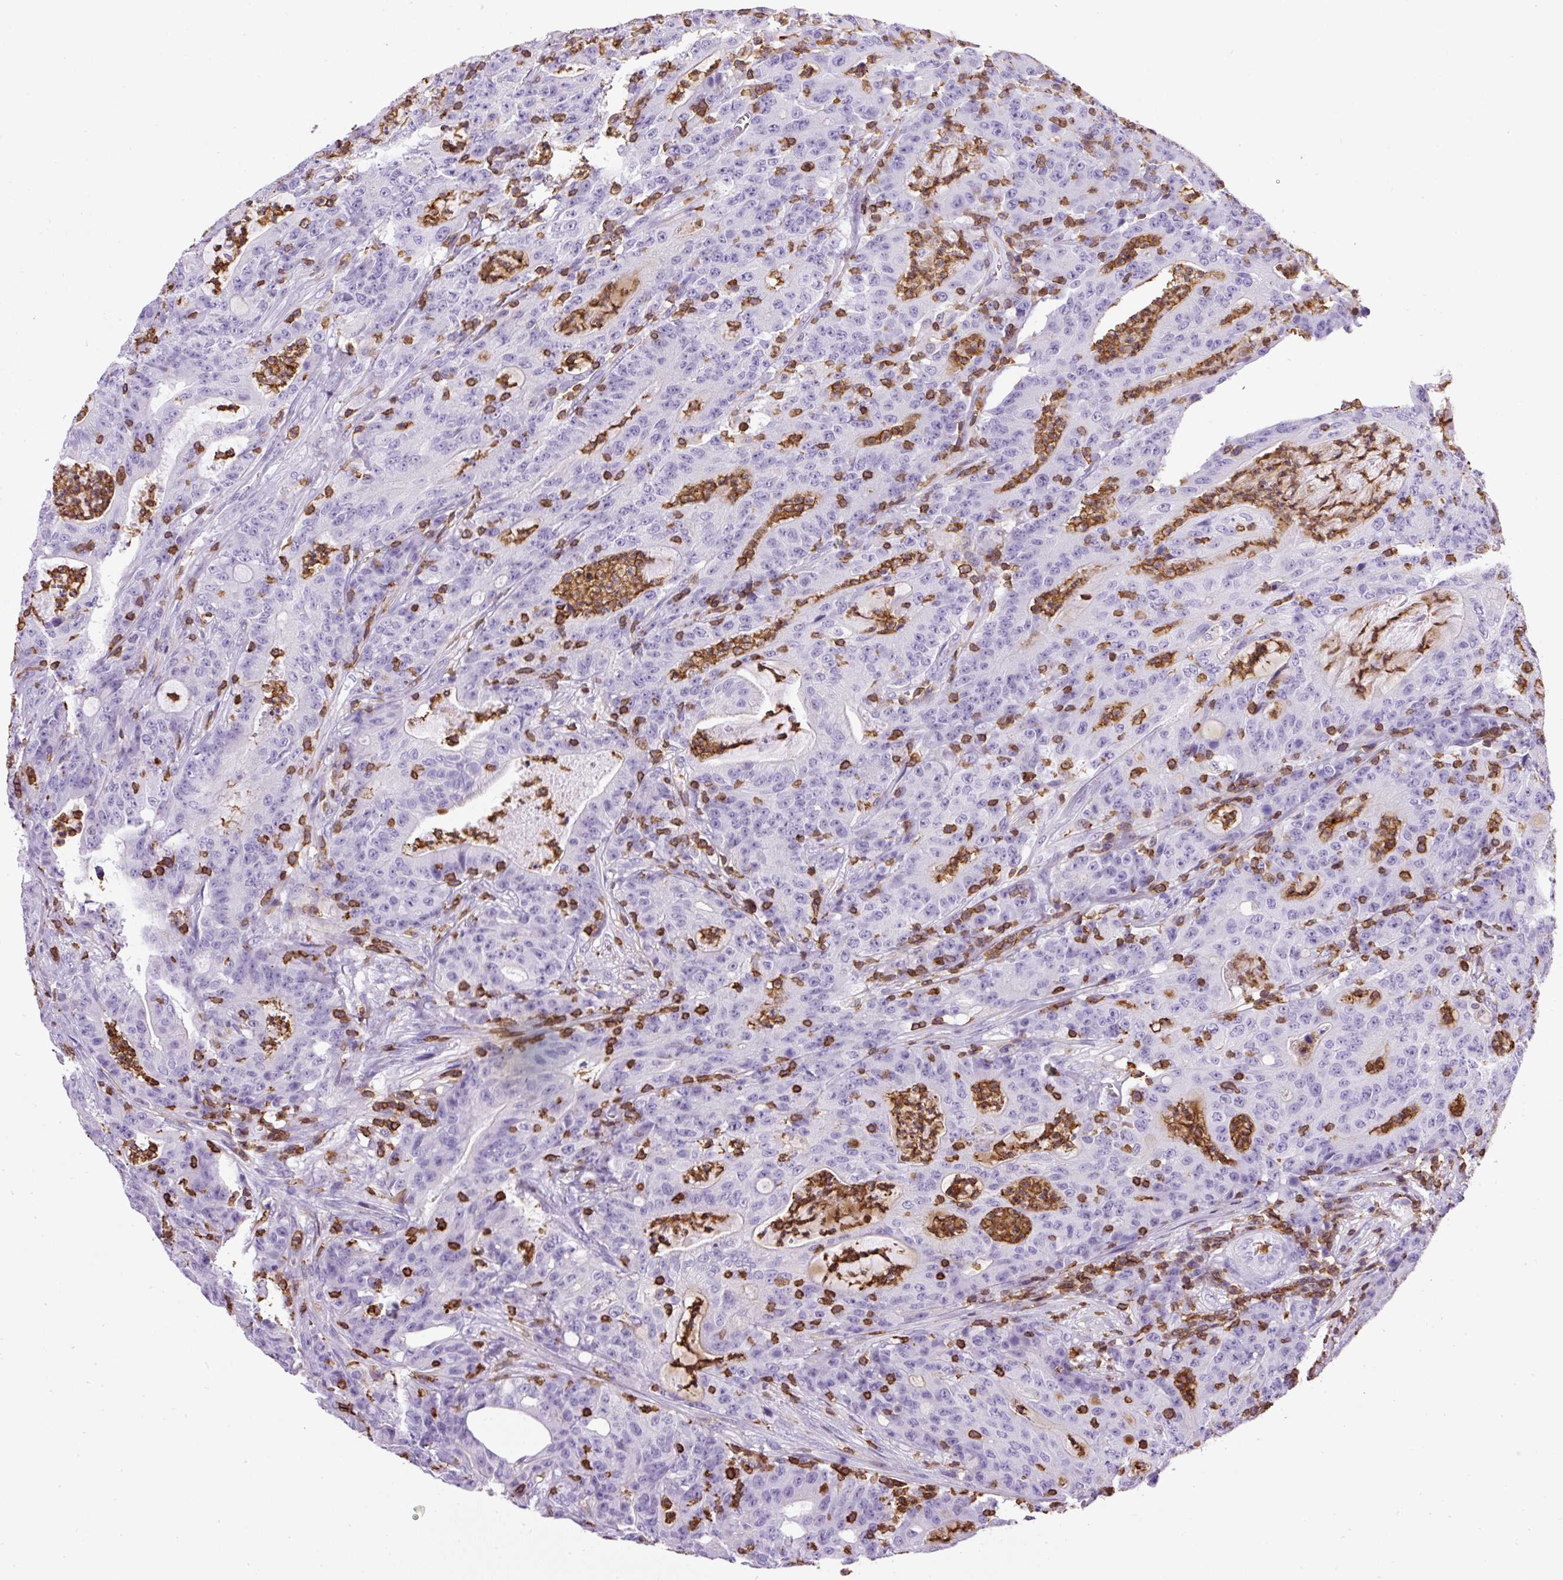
{"staining": {"intensity": "negative", "quantity": "none", "location": "none"}, "tissue": "colorectal cancer", "cell_type": "Tumor cells", "image_type": "cancer", "snomed": [{"axis": "morphology", "description": "Adenocarcinoma, NOS"}, {"axis": "topography", "description": "Colon"}], "caption": "IHC of adenocarcinoma (colorectal) displays no staining in tumor cells.", "gene": "FAM228B", "patient": {"sex": "male", "age": 83}}